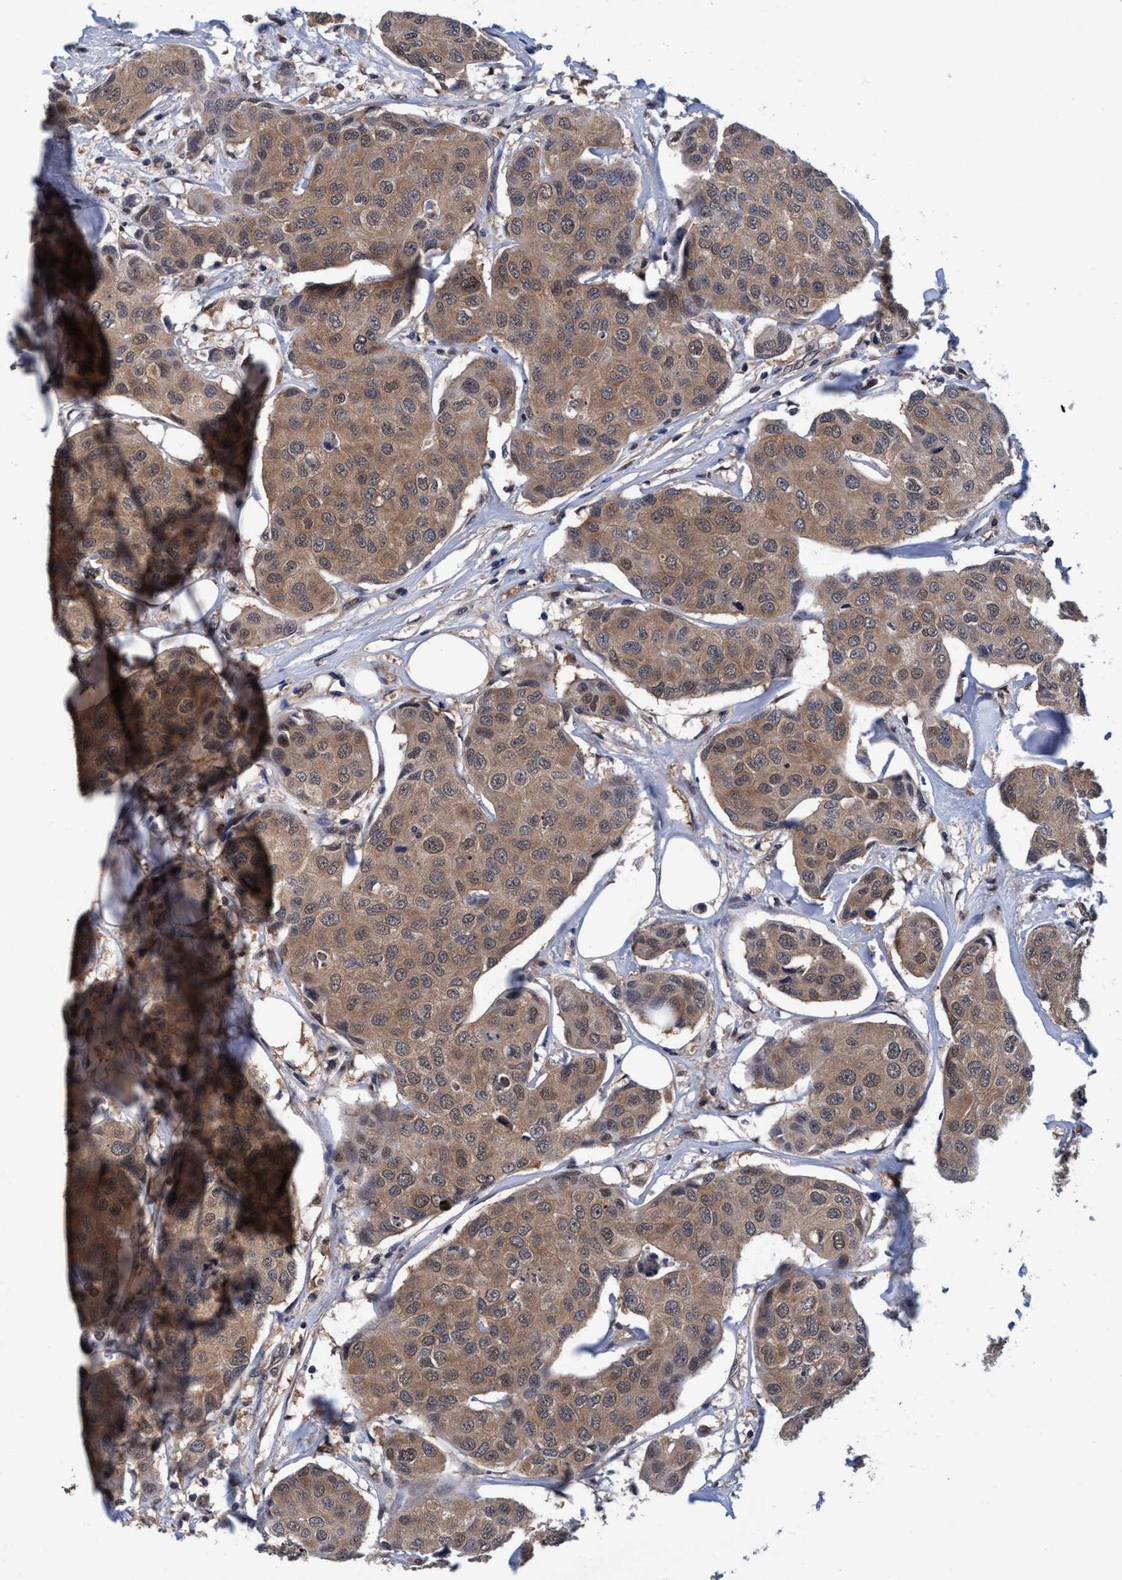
{"staining": {"intensity": "moderate", "quantity": ">75%", "location": "cytoplasmic/membranous"}, "tissue": "breast cancer", "cell_type": "Tumor cells", "image_type": "cancer", "snomed": [{"axis": "morphology", "description": "Duct carcinoma"}, {"axis": "topography", "description": "Breast"}], "caption": "Immunohistochemical staining of invasive ductal carcinoma (breast) exhibits medium levels of moderate cytoplasmic/membranous staining in about >75% of tumor cells.", "gene": "PSMD12", "patient": {"sex": "female", "age": 80}}